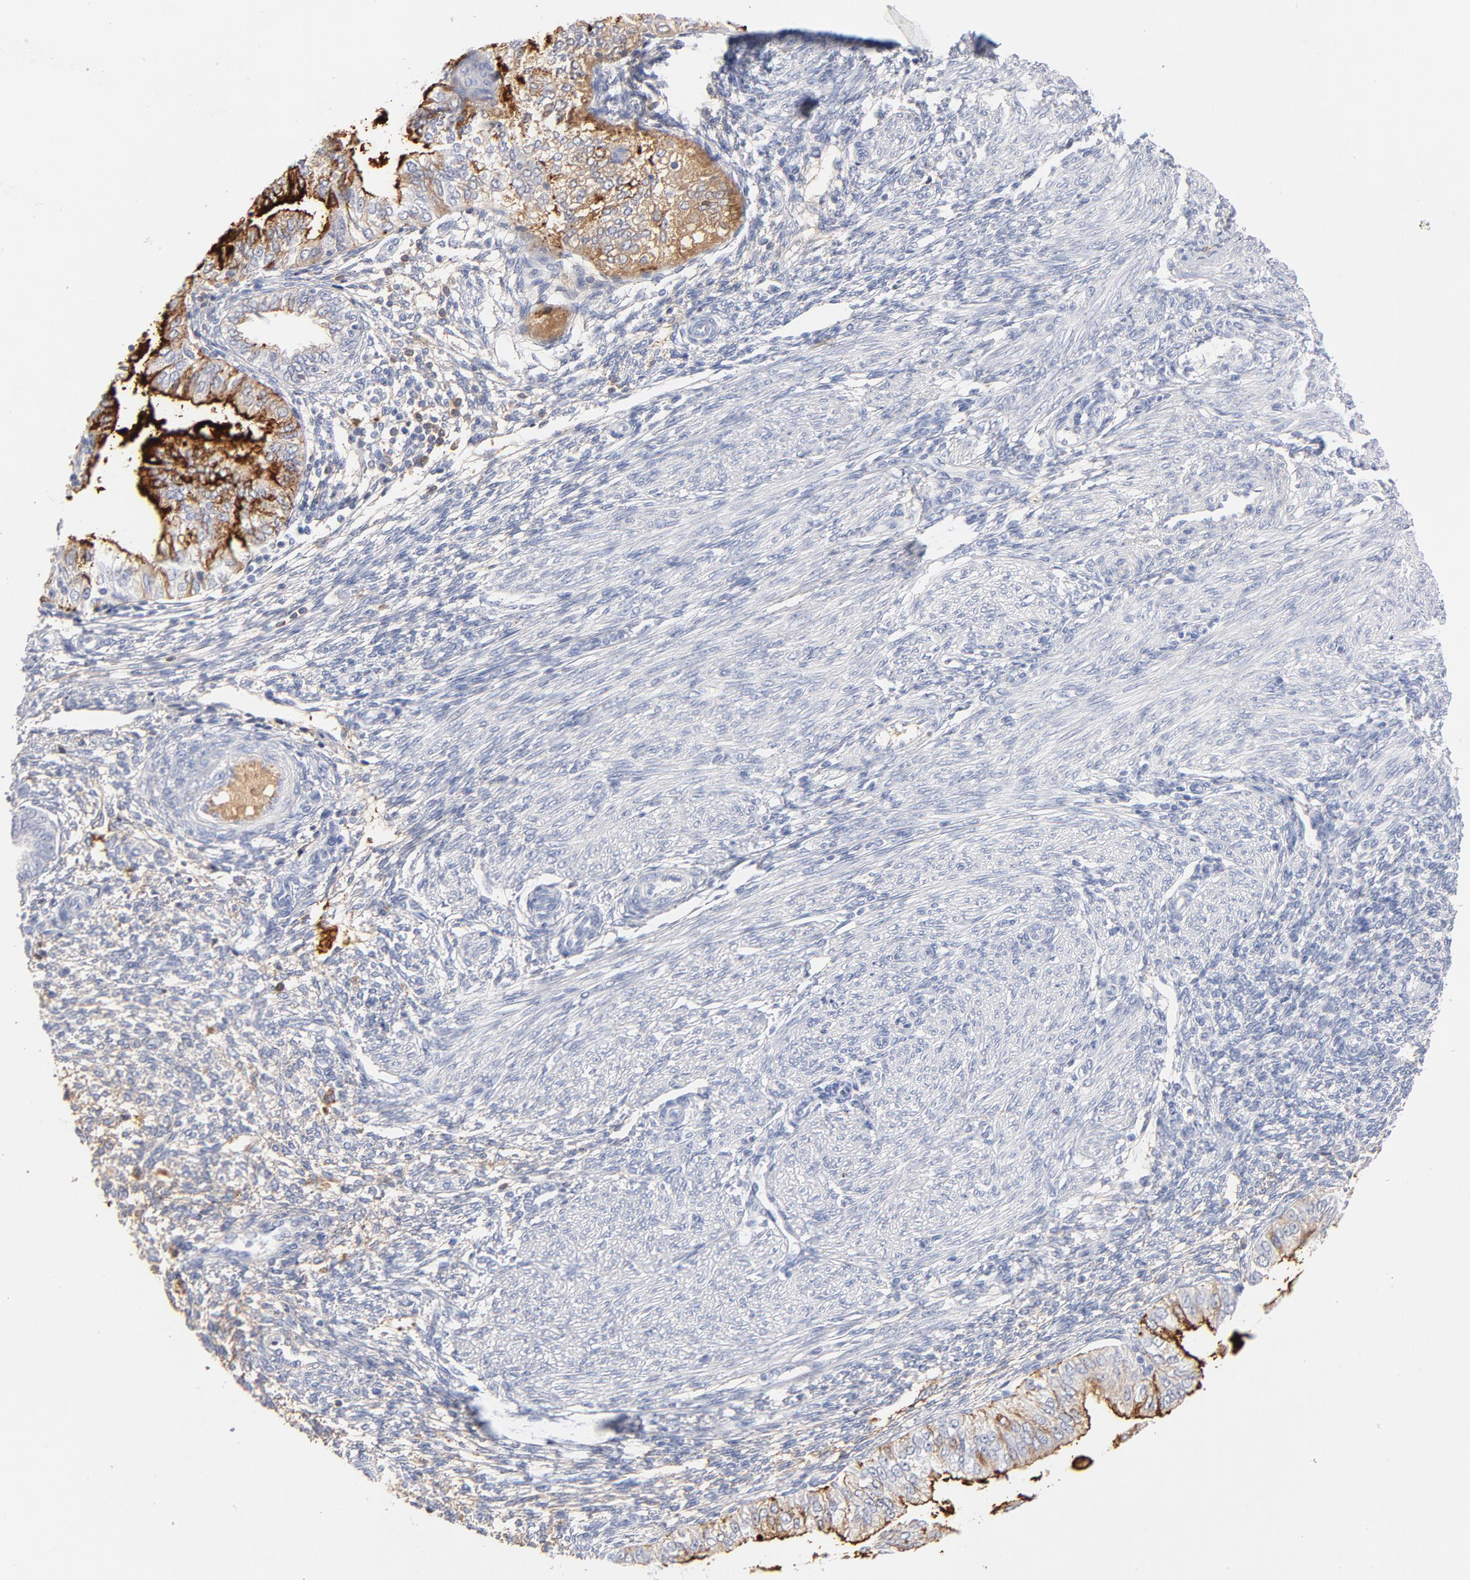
{"staining": {"intensity": "moderate", "quantity": "25%-75%", "location": "cytoplasmic/membranous"}, "tissue": "endometrial cancer", "cell_type": "Tumor cells", "image_type": "cancer", "snomed": [{"axis": "morphology", "description": "Adenocarcinoma, NOS"}, {"axis": "topography", "description": "Endometrium"}], "caption": "Immunohistochemistry (IHC) staining of endometrial cancer (adenocarcinoma), which demonstrates medium levels of moderate cytoplasmic/membranous positivity in approximately 25%-75% of tumor cells indicating moderate cytoplasmic/membranous protein positivity. The staining was performed using DAB (brown) for protein detection and nuclei were counterstained in hematoxylin (blue).", "gene": "C3", "patient": {"sex": "female", "age": 51}}